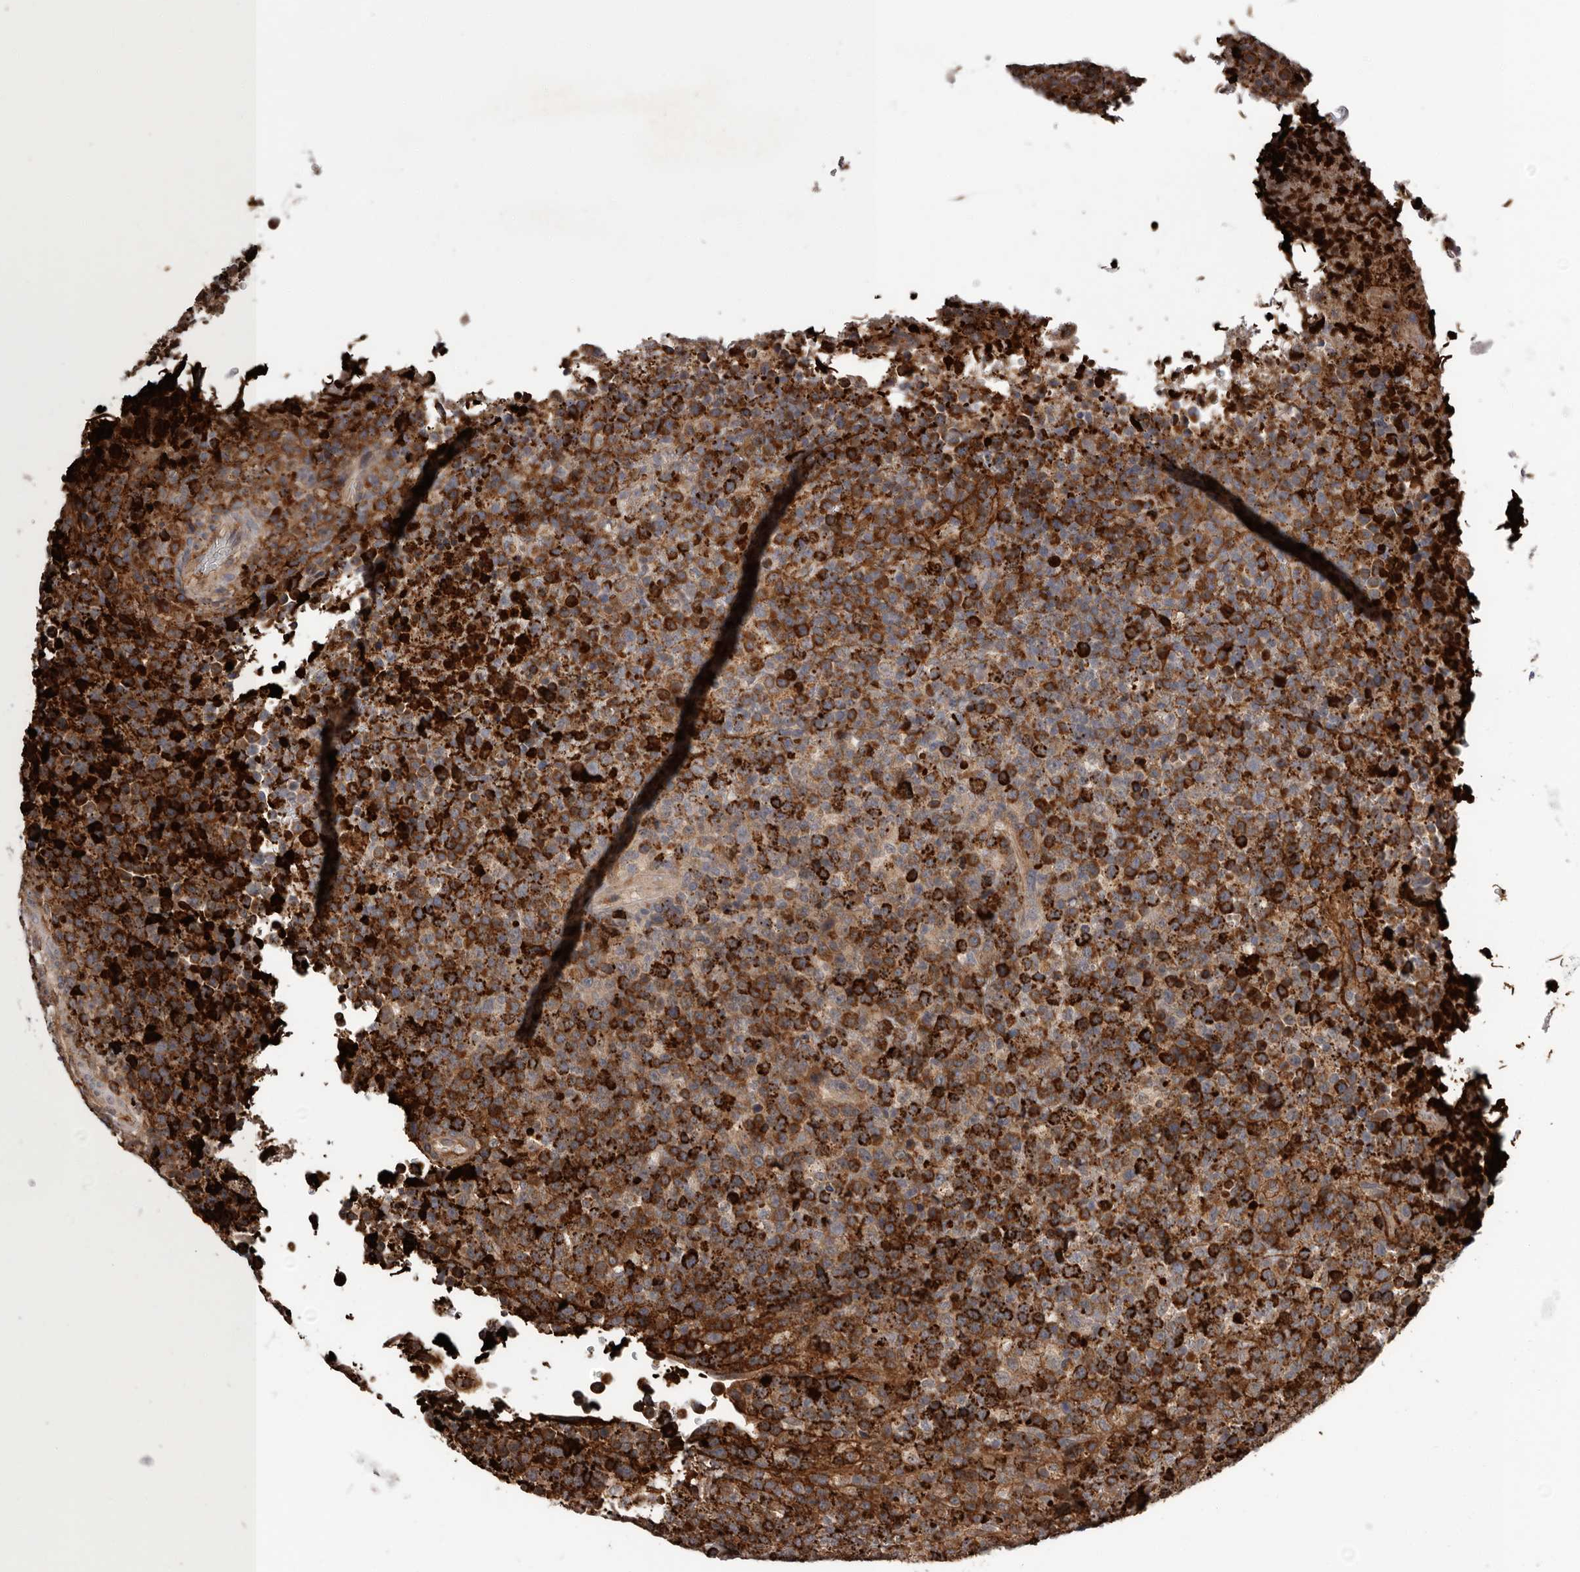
{"staining": {"intensity": "strong", "quantity": "25%-75%", "location": "cytoplasmic/membranous"}, "tissue": "lymphoma", "cell_type": "Tumor cells", "image_type": "cancer", "snomed": [{"axis": "morphology", "description": "Malignant lymphoma, non-Hodgkin's type, High grade"}, {"axis": "topography", "description": "Lymph node"}], "caption": "Protein analysis of lymphoma tissue demonstrates strong cytoplasmic/membranous positivity in approximately 25%-75% of tumor cells.", "gene": "MED8", "patient": {"sex": "male", "age": 13}}